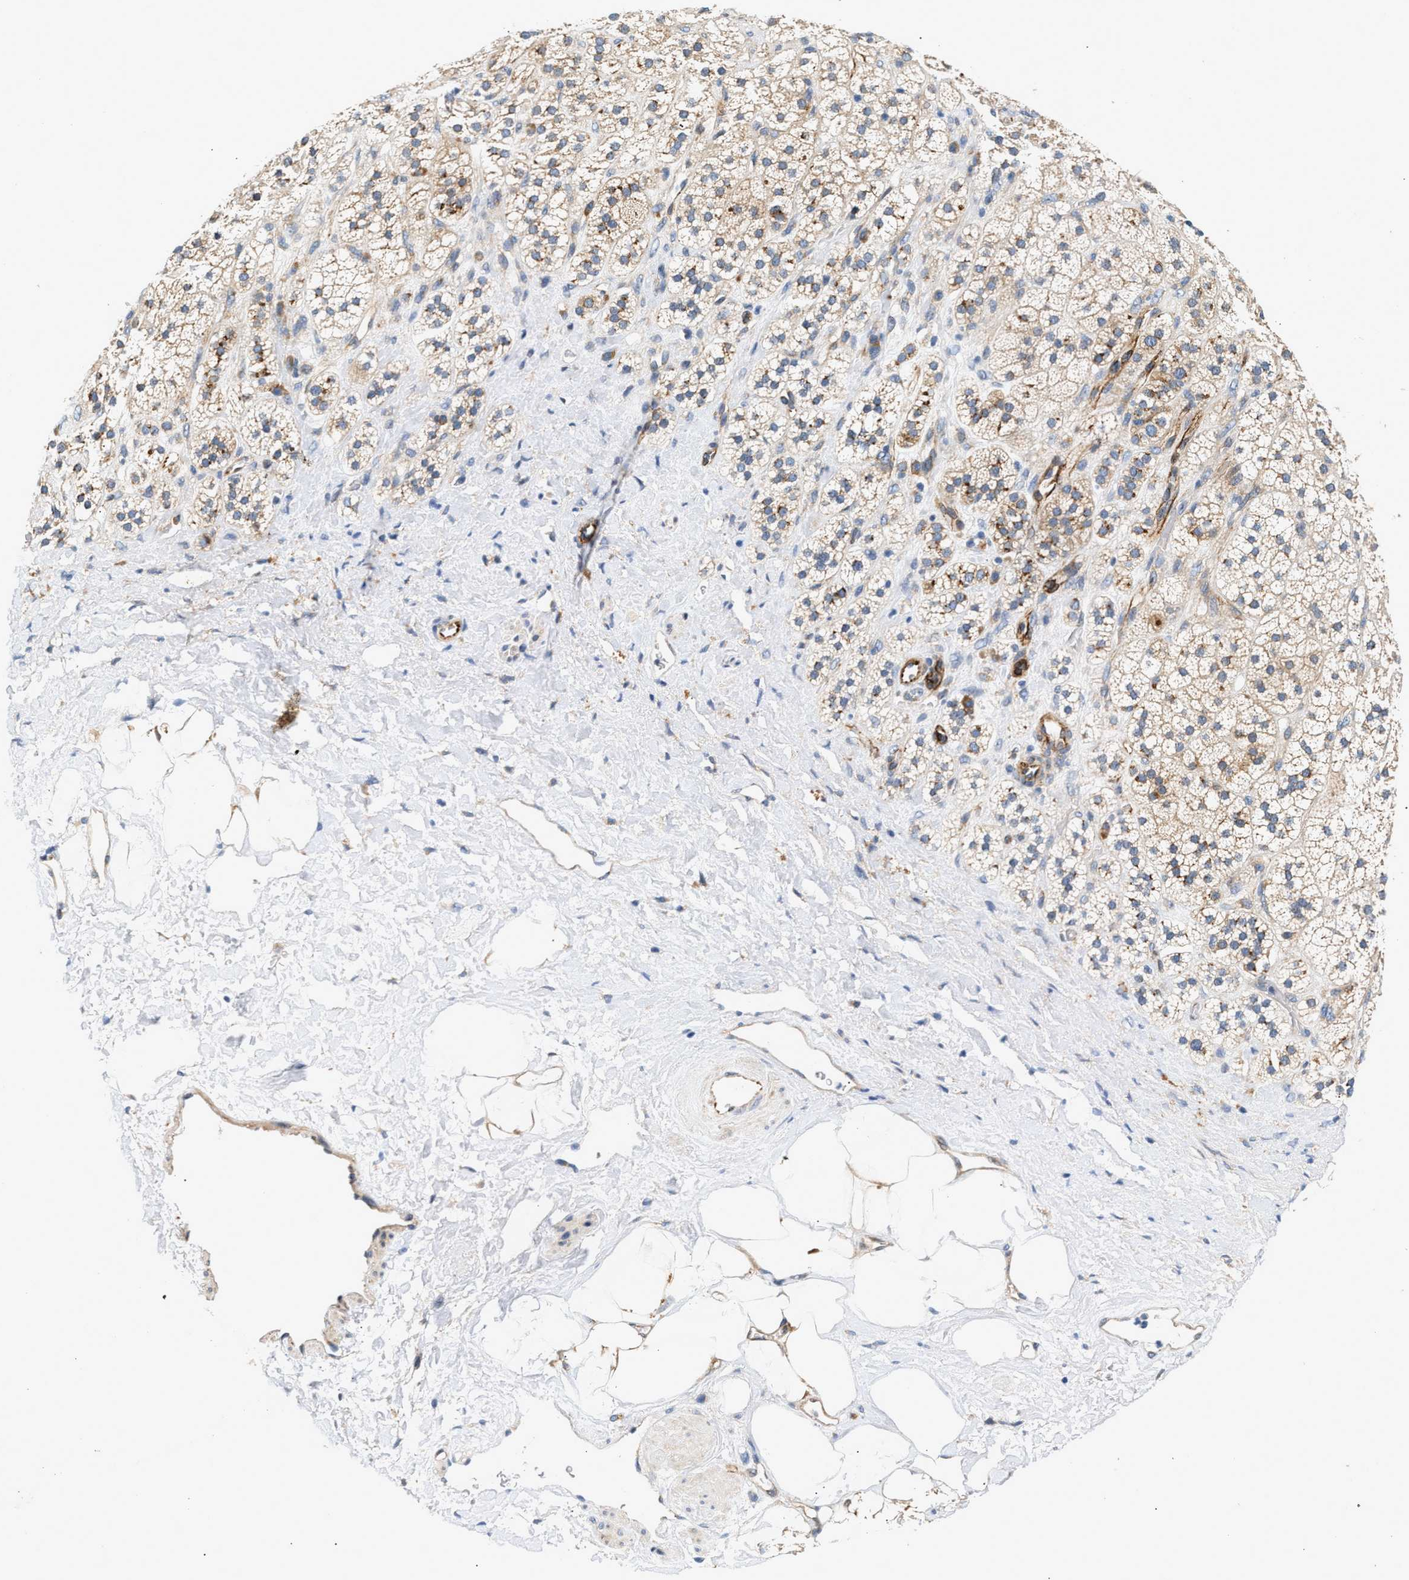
{"staining": {"intensity": "weak", "quantity": ">75%", "location": "cytoplasmic/membranous"}, "tissue": "adrenal gland", "cell_type": "Glandular cells", "image_type": "normal", "snomed": [{"axis": "morphology", "description": "Normal tissue, NOS"}, {"axis": "topography", "description": "Adrenal gland"}], "caption": "Immunohistochemistry histopathology image of benign human adrenal gland stained for a protein (brown), which shows low levels of weak cytoplasmic/membranous expression in approximately >75% of glandular cells.", "gene": "IFT74", "patient": {"sex": "male", "age": 56}}